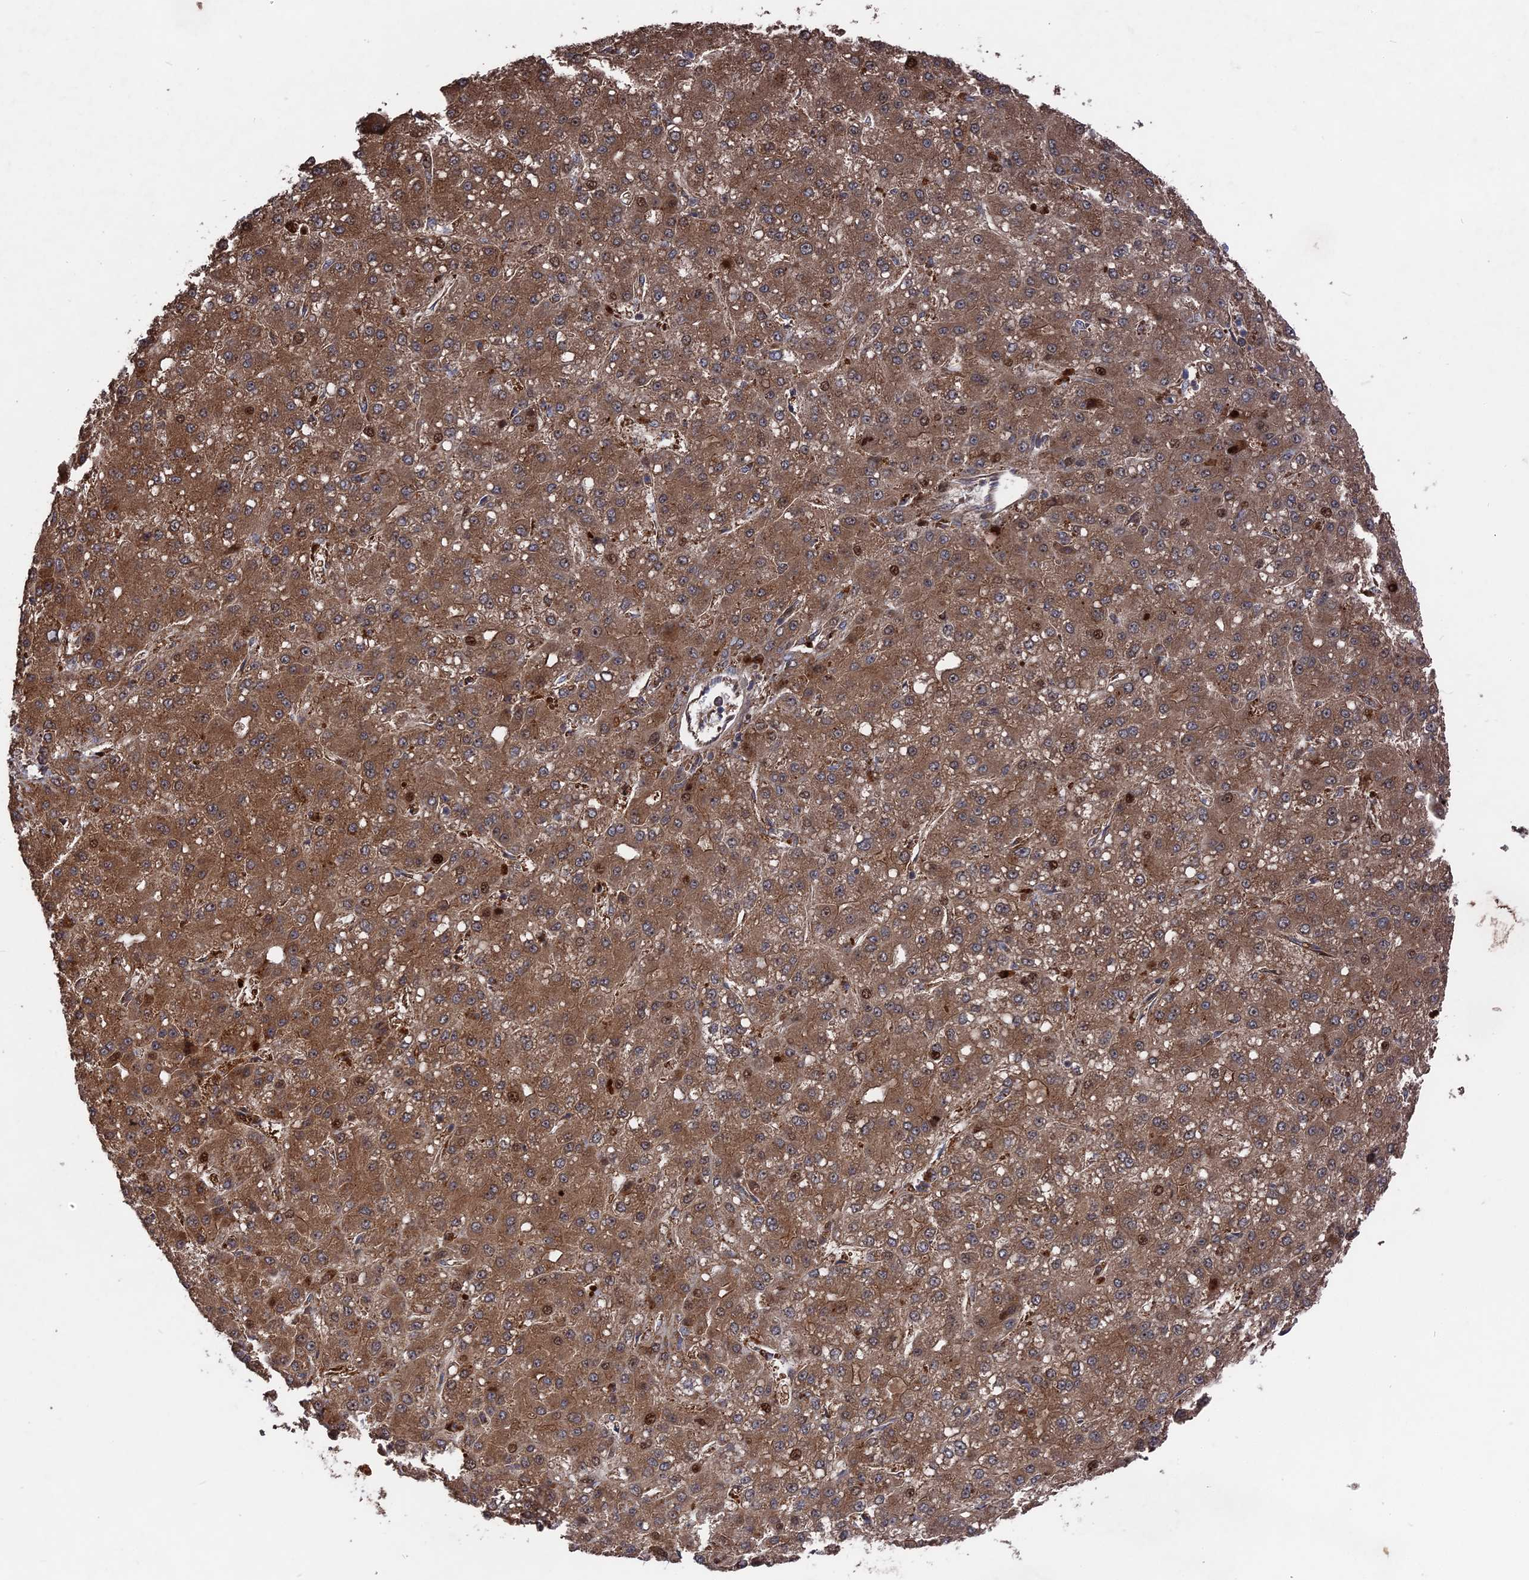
{"staining": {"intensity": "moderate", "quantity": ">75%", "location": "cytoplasmic/membranous"}, "tissue": "liver cancer", "cell_type": "Tumor cells", "image_type": "cancer", "snomed": [{"axis": "morphology", "description": "Carcinoma, Hepatocellular, NOS"}, {"axis": "topography", "description": "Liver"}], "caption": "A medium amount of moderate cytoplasmic/membranous positivity is identified in approximately >75% of tumor cells in liver hepatocellular carcinoma tissue.", "gene": "DEF8", "patient": {"sex": "male", "age": 67}}